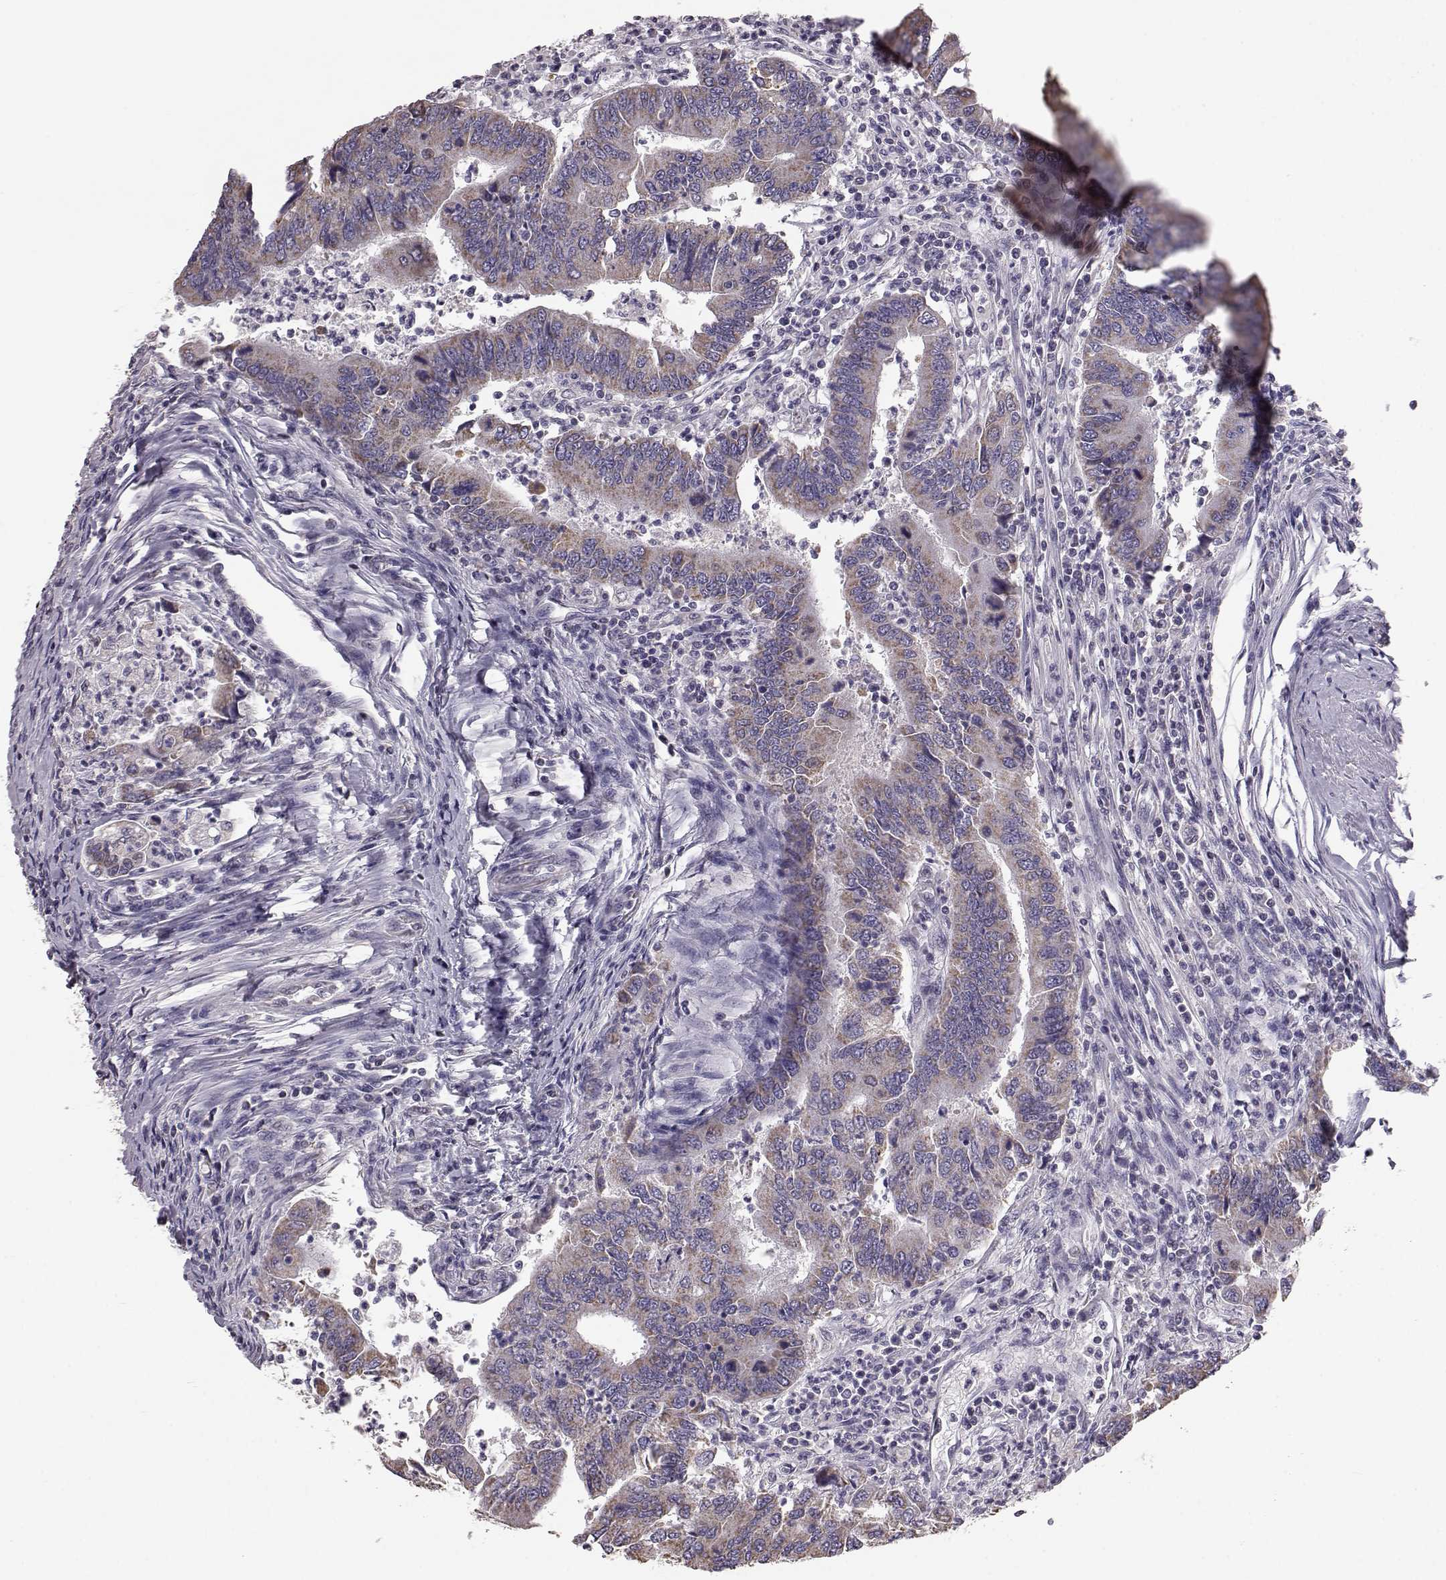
{"staining": {"intensity": "weak", "quantity": "25%-75%", "location": "cytoplasmic/membranous"}, "tissue": "colorectal cancer", "cell_type": "Tumor cells", "image_type": "cancer", "snomed": [{"axis": "morphology", "description": "Adenocarcinoma, NOS"}, {"axis": "topography", "description": "Colon"}], "caption": "Protein expression analysis of colorectal cancer reveals weak cytoplasmic/membranous expression in approximately 25%-75% of tumor cells. (DAB = brown stain, brightfield microscopy at high magnification).", "gene": "ALDH3A1", "patient": {"sex": "female", "age": 67}}